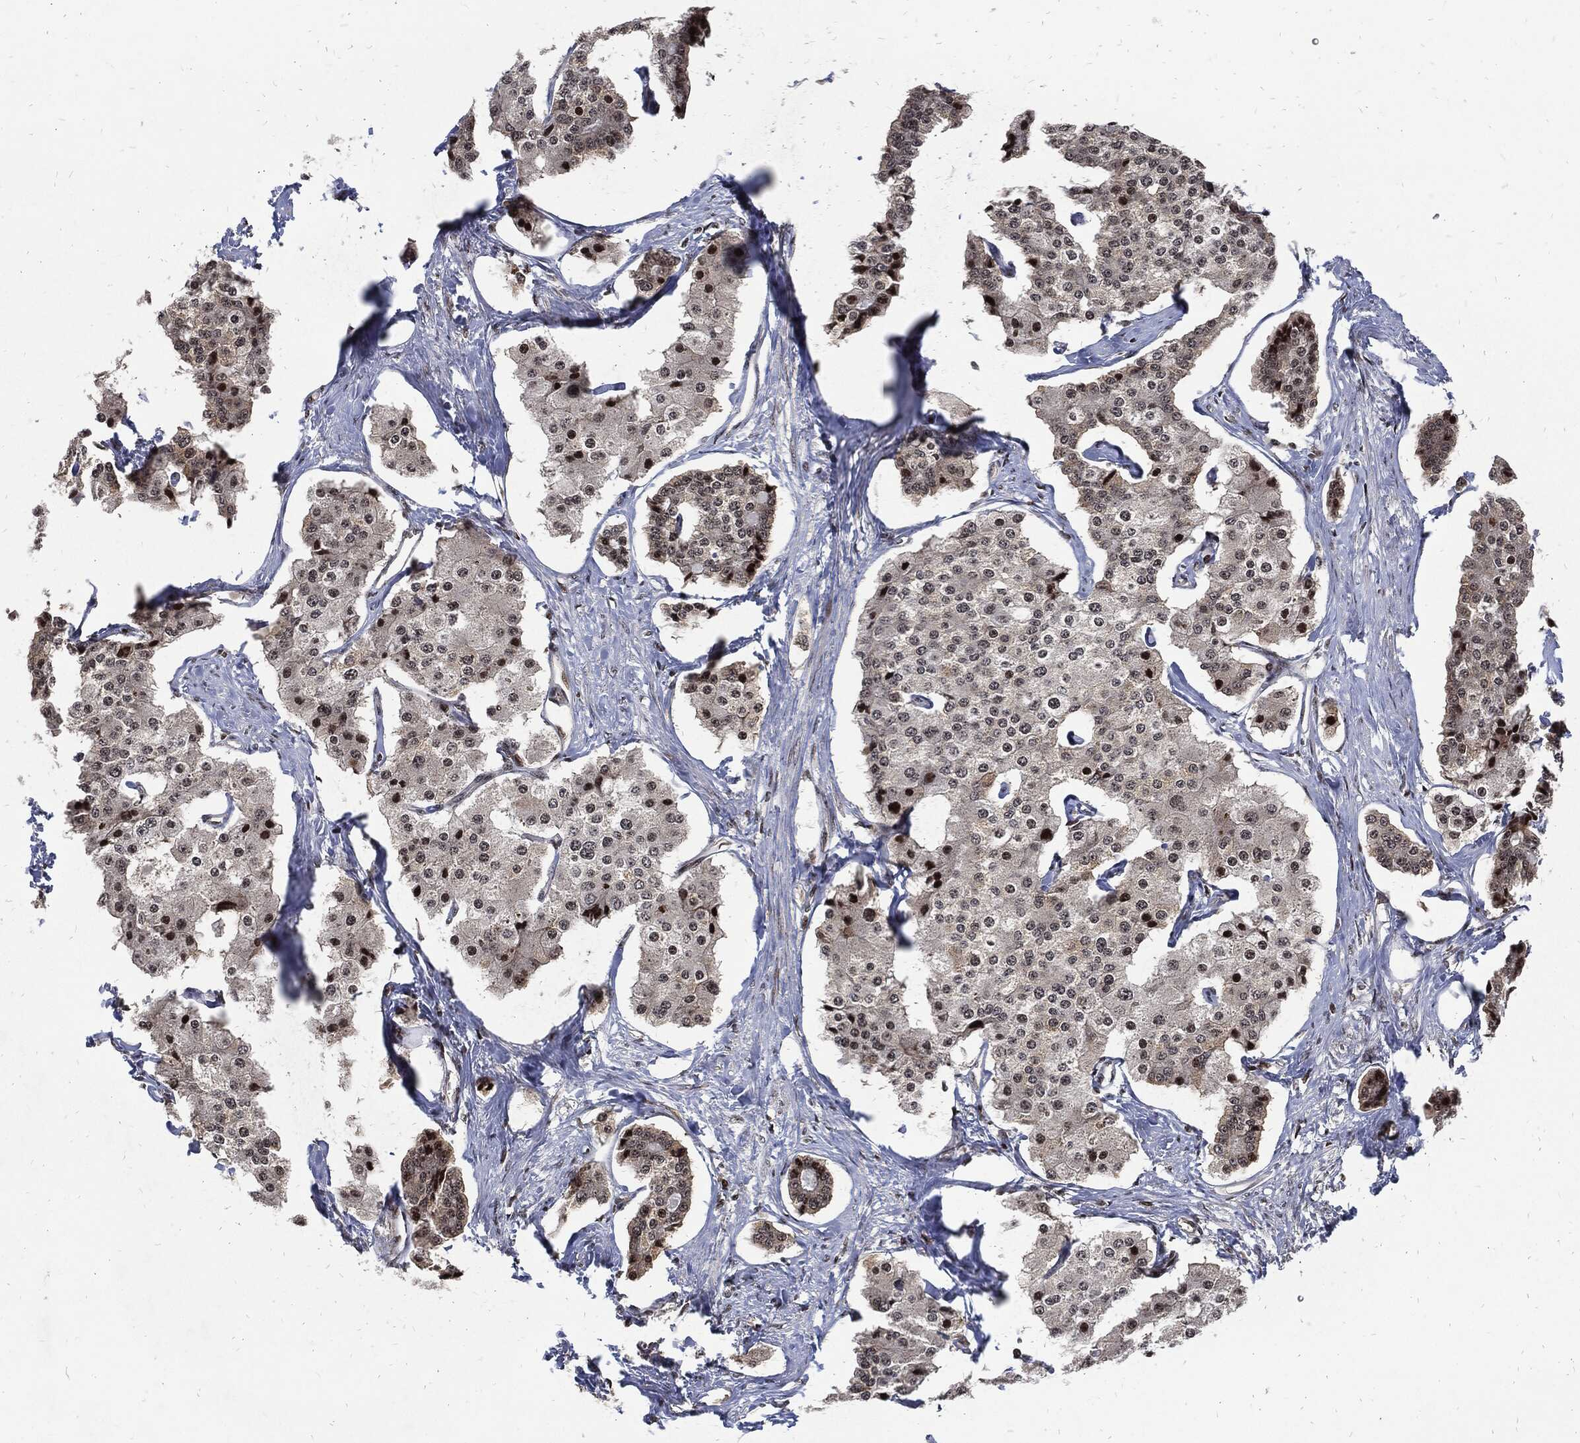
{"staining": {"intensity": "strong", "quantity": "<25%", "location": "nuclear"}, "tissue": "carcinoid", "cell_type": "Tumor cells", "image_type": "cancer", "snomed": [{"axis": "morphology", "description": "Carcinoid, malignant, NOS"}, {"axis": "topography", "description": "Small intestine"}], "caption": "Tumor cells show medium levels of strong nuclear expression in approximately <25% of cells in human carcinoid.", "gene": "ZNF775", "patient": {"sex": "female", "age": 65}}